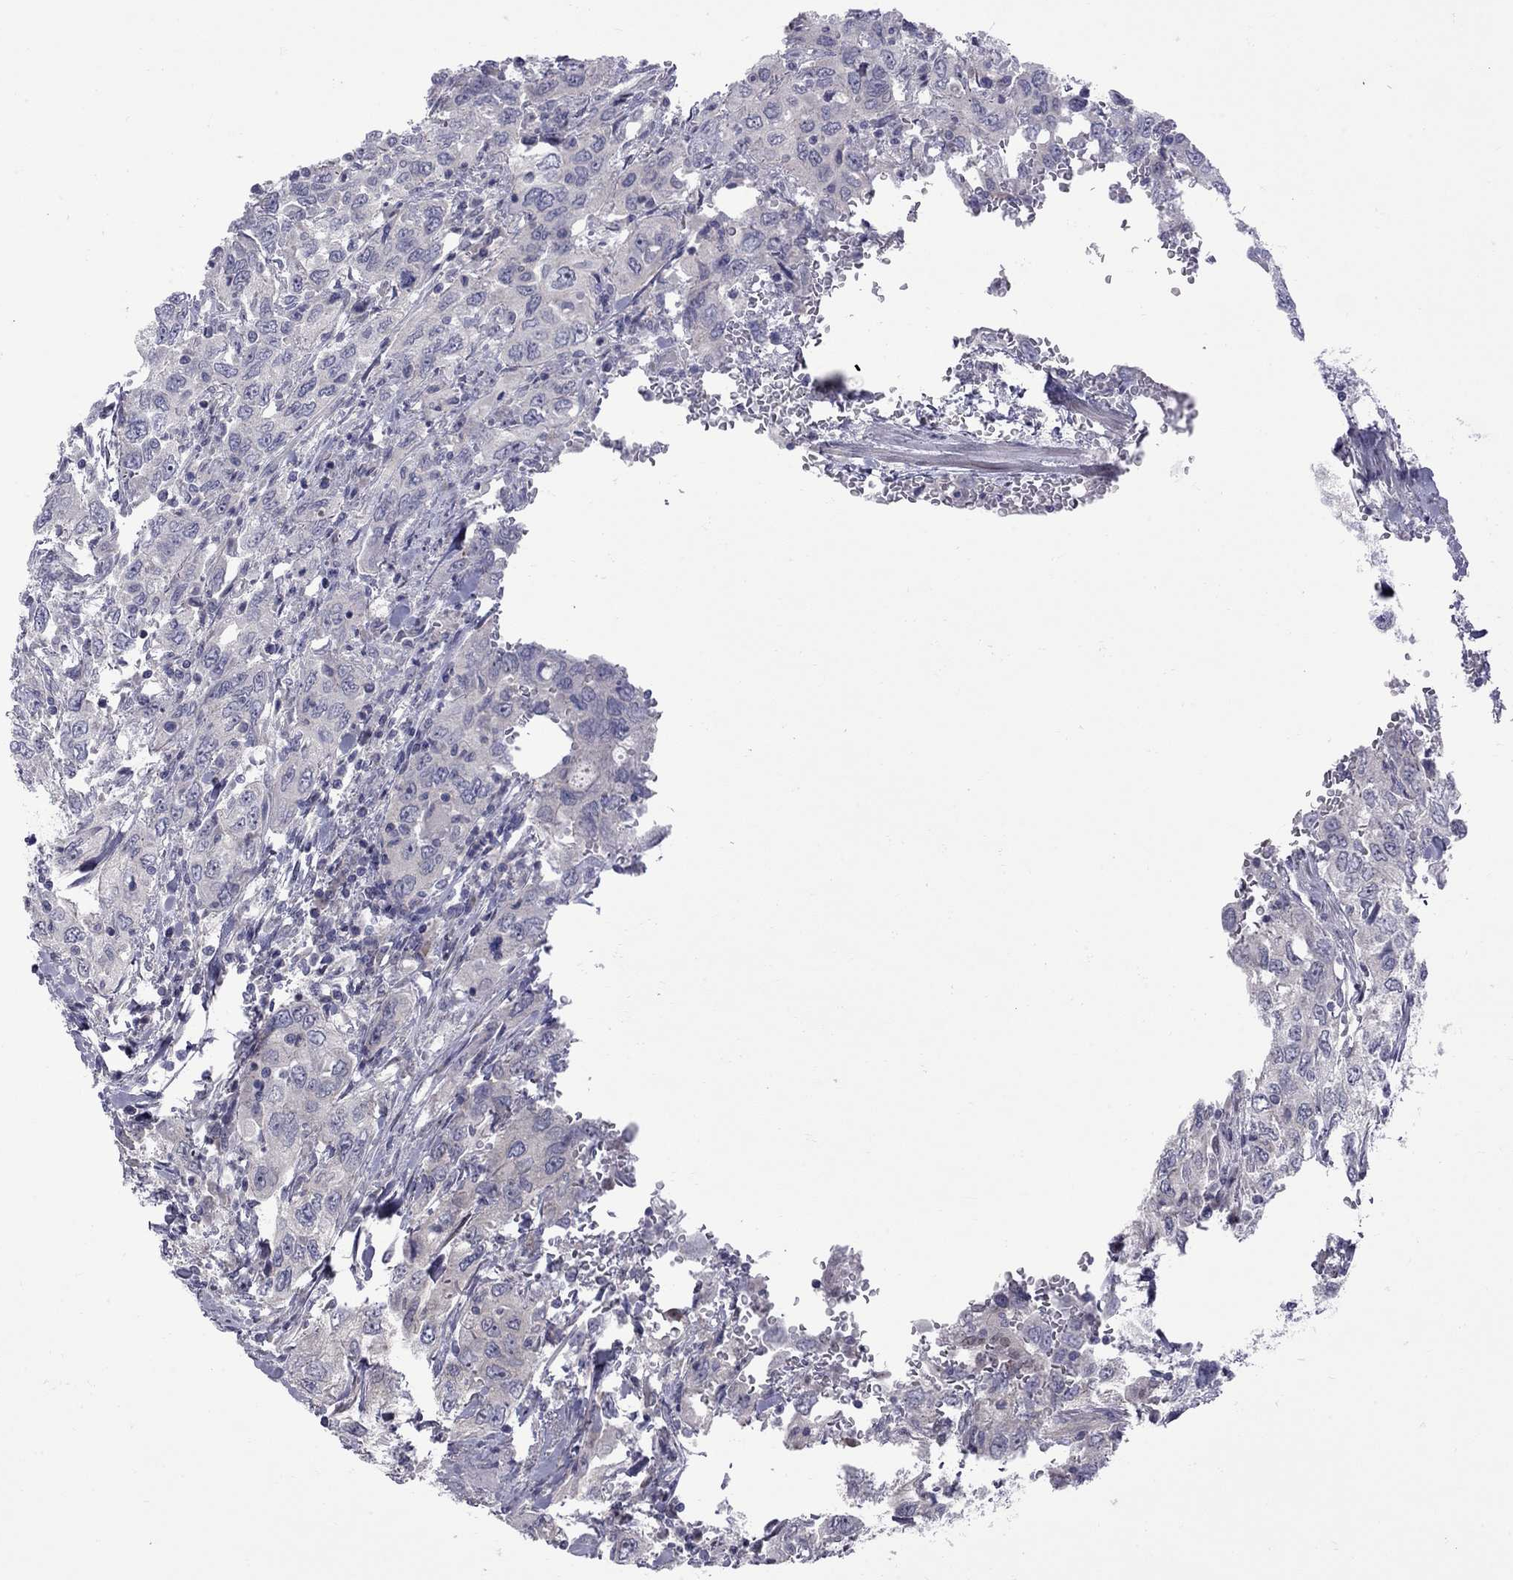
{"staining": {"intensity": "negative", "quantity": "none", "location": "none"}, "tissue": "urothelial cancer", "cell_type": "Tumor cells", "image_type": "cancer", "snomed": [{"axis": "morphology", "description": "Urothelial carcinoma, High grade"}, {"axis": "topography", "description": "Urinary bladder"}], "caption": "This micrograph is of urothelial carcinoma (high-grade) stained with immunohistochemistry to label a protein in brown with the nuclei are counter-stained blue. There is no staining in tumor cells.", "gene": "NRARP", "patient": {"sex": "male", "age": 76}}